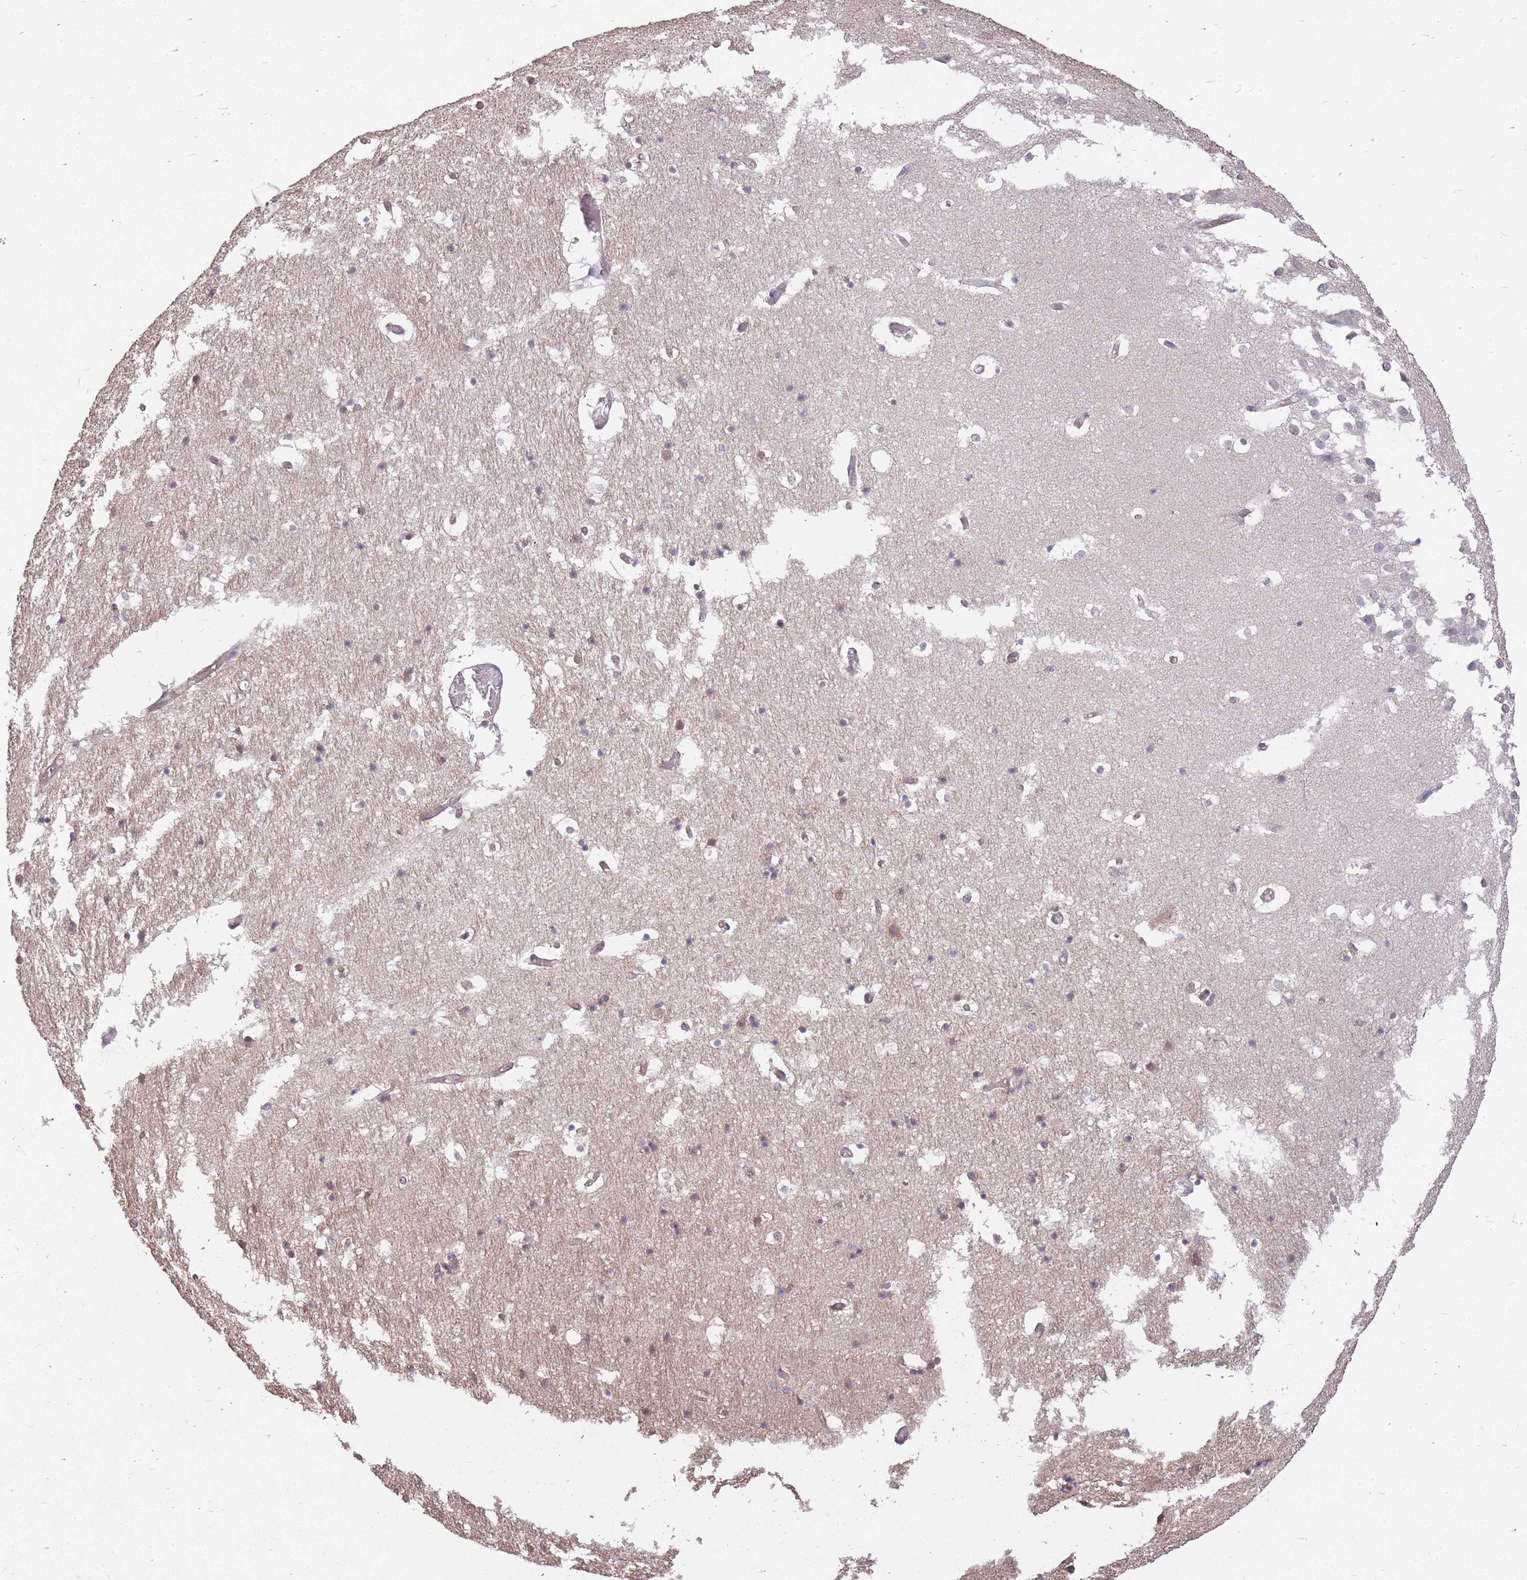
{"staining": {"intensity": "negative", "quantity": "none", "location": "none"}, "tissue": "hippocampus", "cell_type": "Glial cells", "image_type": "normal", "snomed": [{"axis": "morphology", "description": "Normal tissue, NOS"}, {"axis": "topography", "description": "Hippocampus"}], "caption": "The immunohistochemistry (IHC) photomicrograph has no significant expression in glial cells of hippocampus. (DAB (3,3'-diaminobenzidine) IHC with hematoxylin counter stain).", "gene": "DYNC1LI2", "patient": {"sex": "female", "age": 52}}